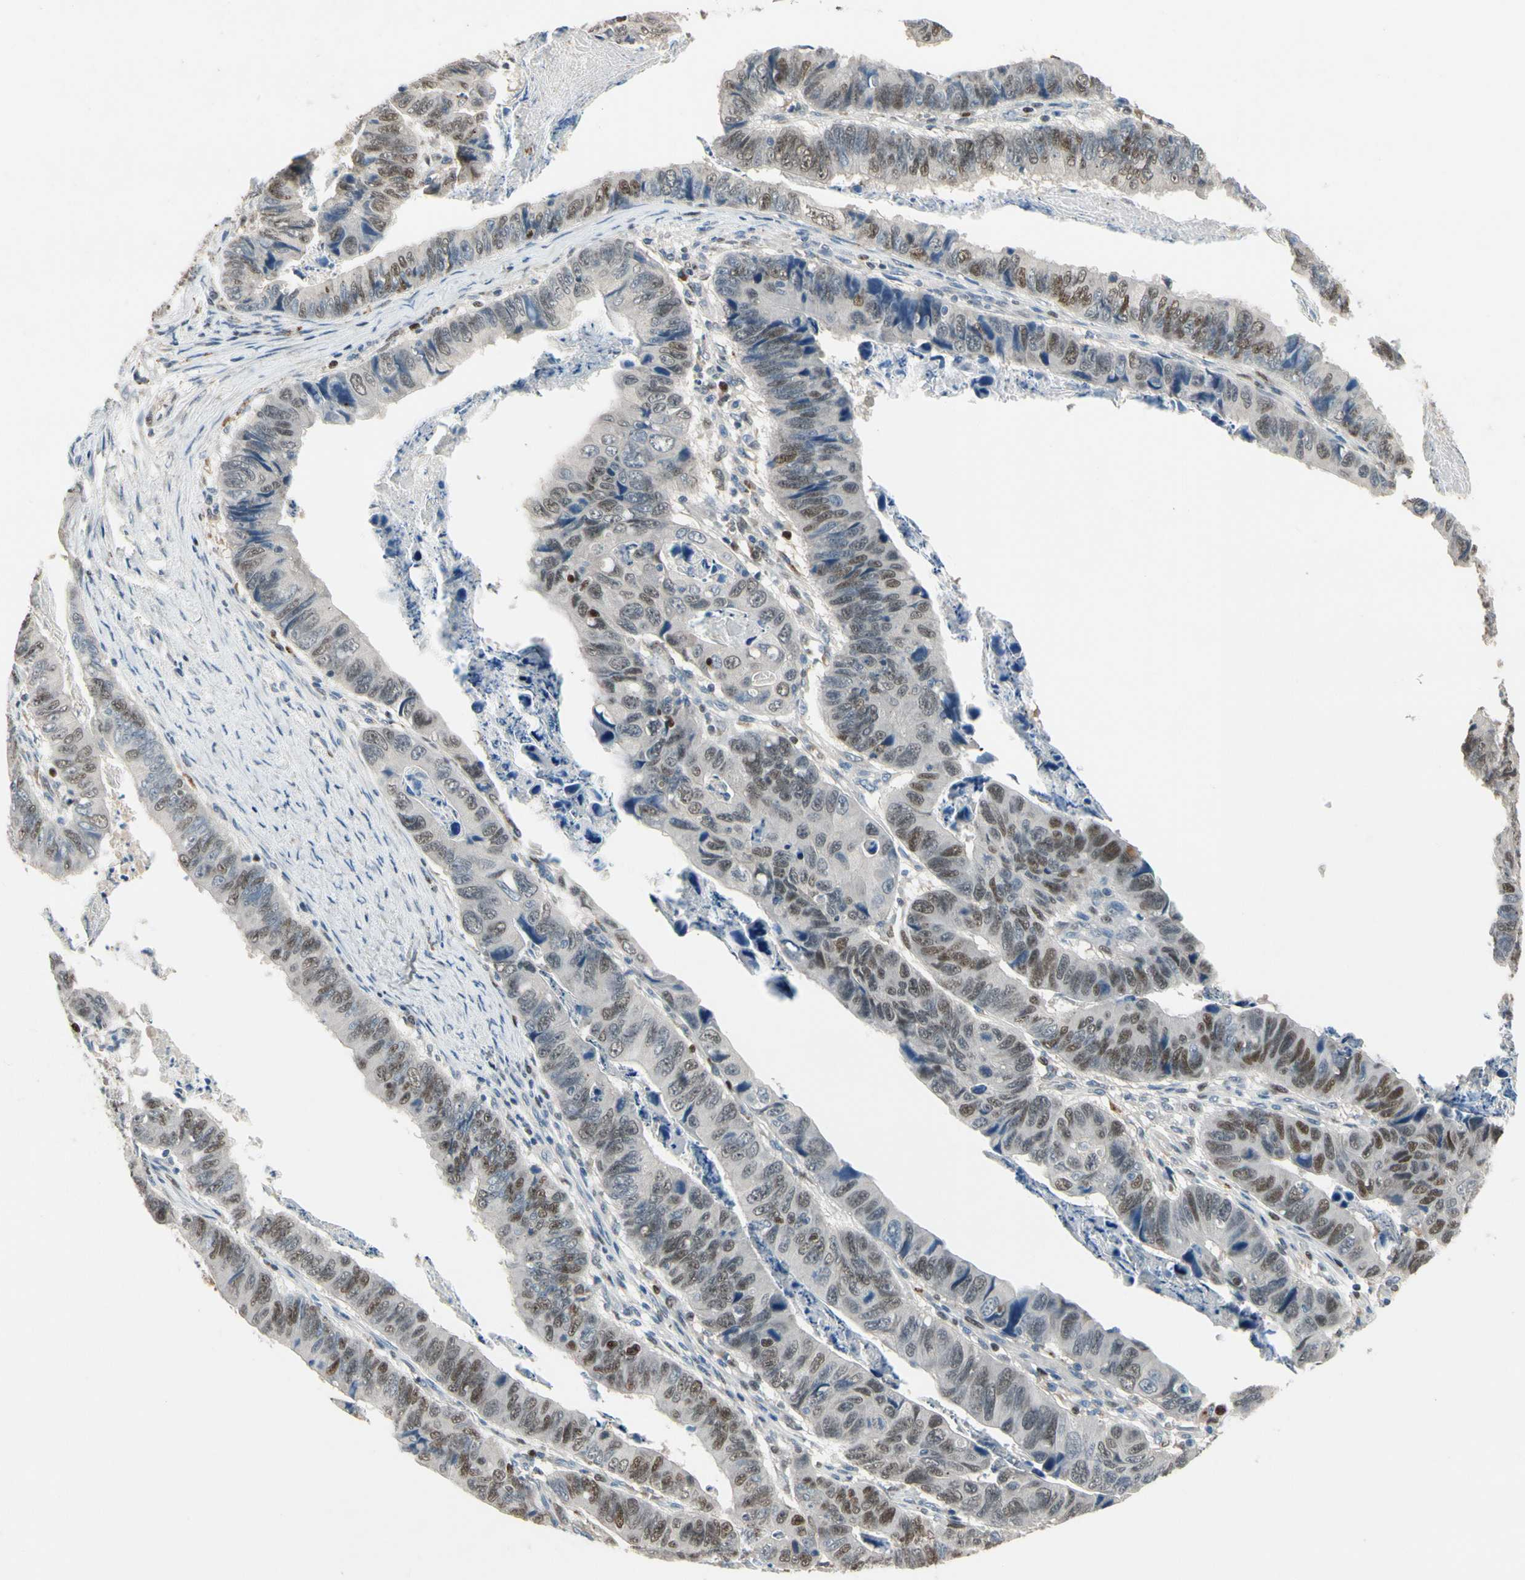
{"staining": {"intensity": "moderate", "quantity": "25%-75%", "location": "nuclear"}, "tissue": "stomach cancer", "cell_type": "Tumor cells", "image_type": "cancer", "snomed": [{"axis": "morphology", "description": "Adenocarcinoma, NOS"}, {"axis": "topography", "description": "Stomach, lower"}], "caption": "A histopathology image of human adenocarcinoma (stomach) stained for a protein demonstrates moderate nuclear brown staining in tumor cells.", "gene": "ZKSCAN4", "patient": {"sex": "male", "age": 77}}